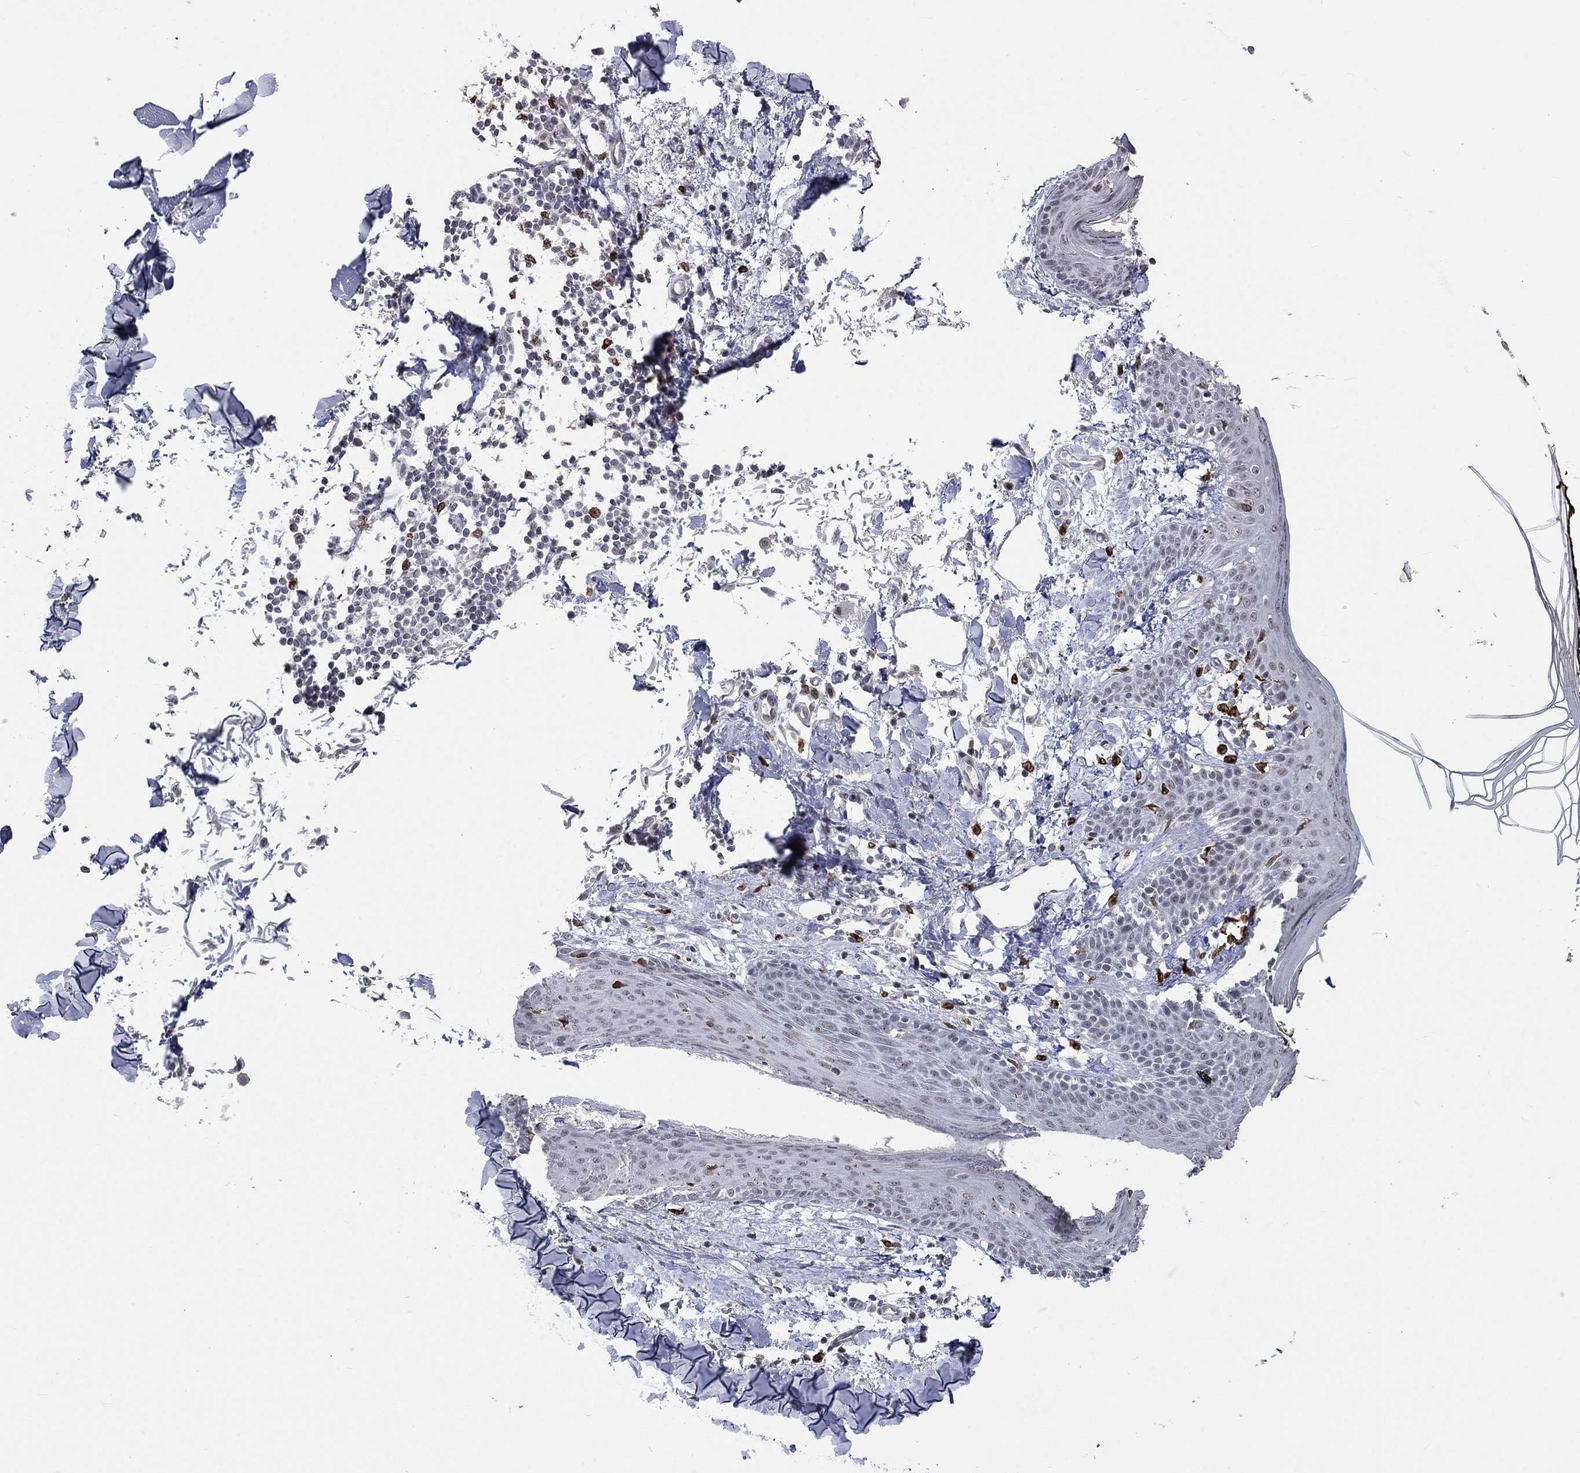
{"staining": {"intensity": "negative", "quantity": "none", "location": "none"}, "tissue": "skin", "cell_type": "Fibroblasts", "image_type": "normal", "snomed": [{"axis": "morphology", "description": "Normal tissue, NOS"}, {"axis": "topography", "description": "Skin"}], "caption": "High power microscopy micrograph of an IHC image of unremarkable skin, revealing no significant expression in fibroblasts. (Brightfield microscopy of DAB (3,3'-diaminobenzidine) immunohistochemistry (IHC) at high magnification).", "gene": "HCFC1", "patient": {"sex": "male", "age": 76}}